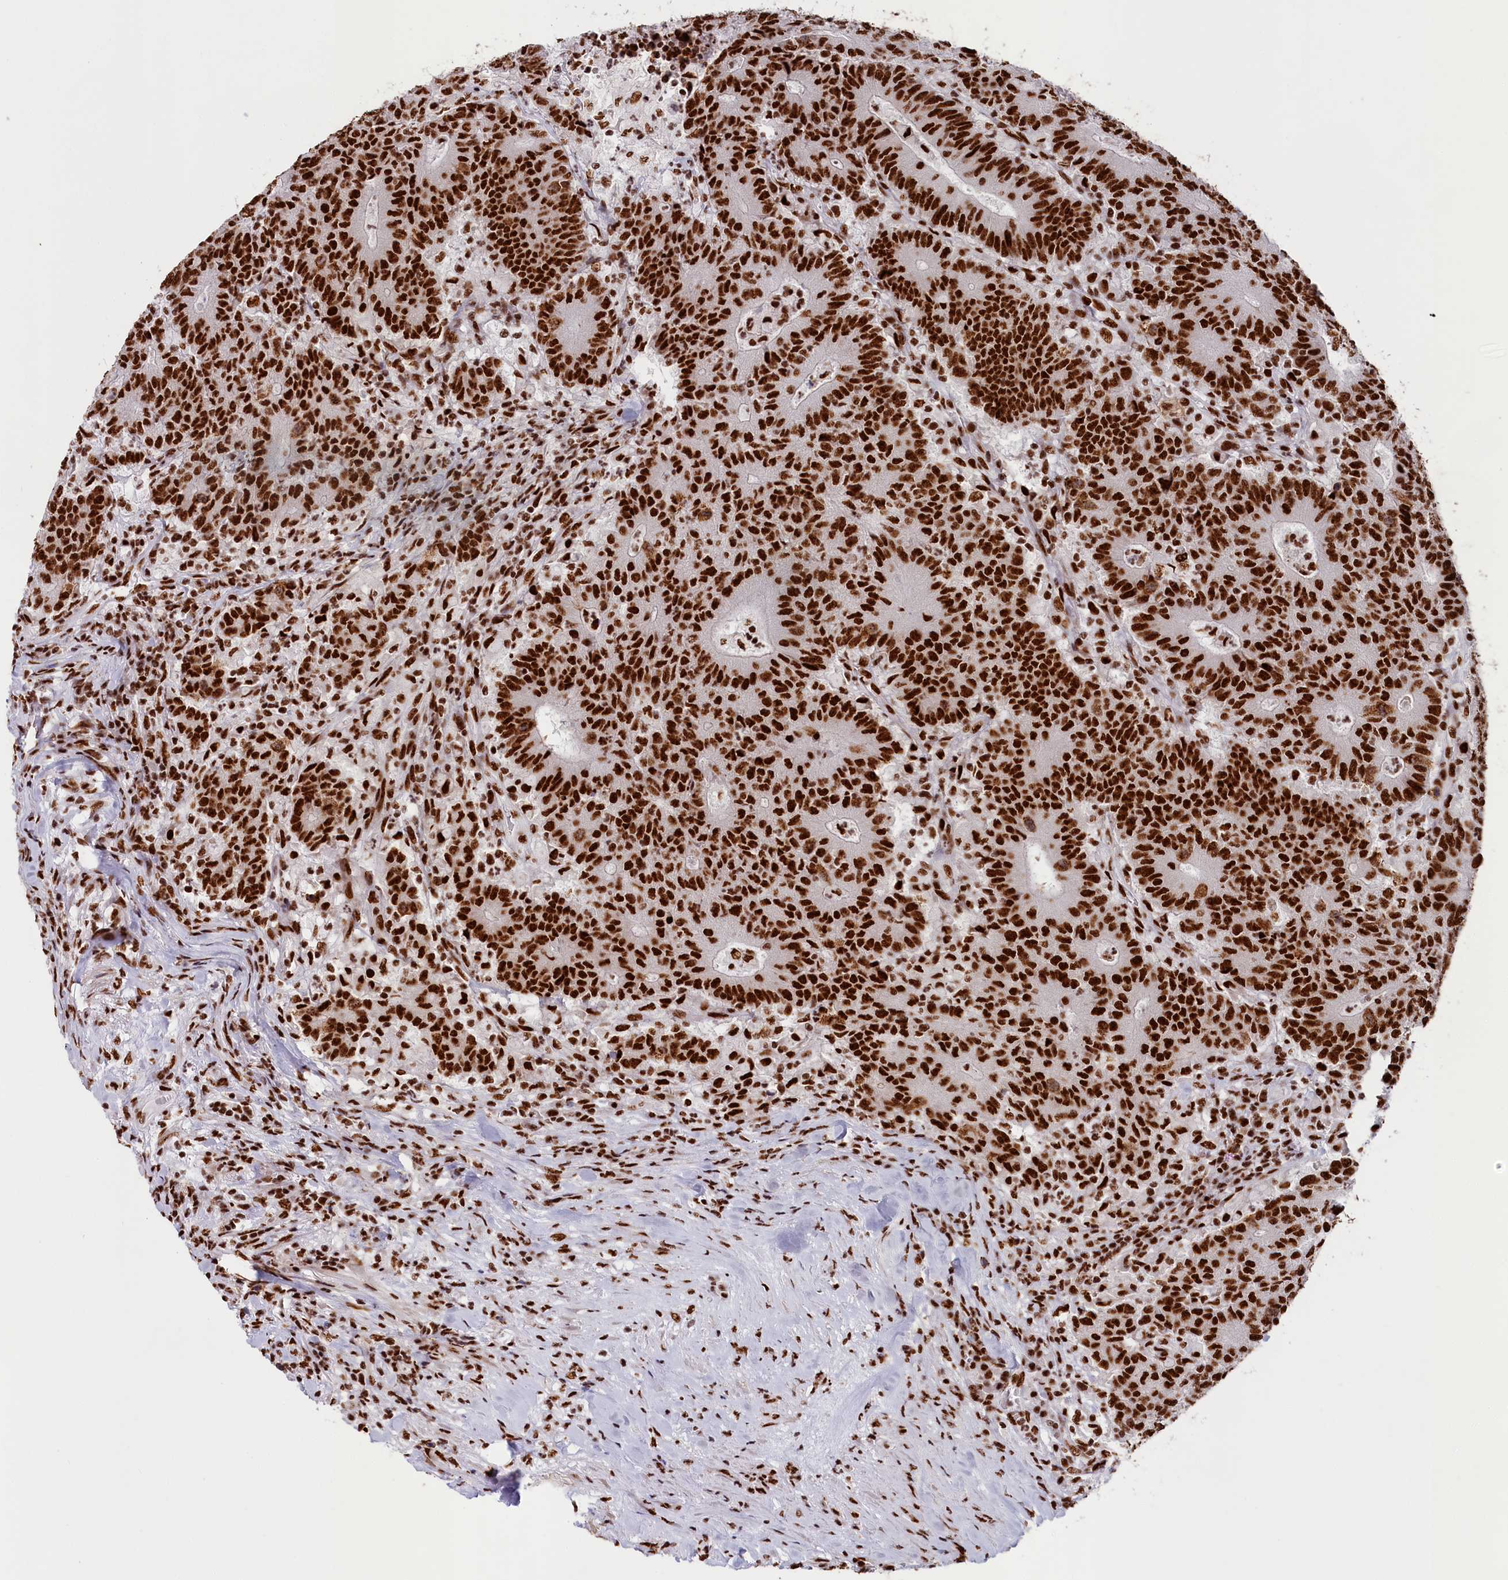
{"staining": {"intensity": "strong", "quantity": ">75%", "location": "nuclear"}, "tissue": "colorectal cancer", "cell_type": "Tumor cells", "image_type": "cancer", "snomed": [{"axis": "morphology", "description": "Adenocarcinoma, NOS"}, {"axis": "topography", "description": "Colon"}], "caption": "This is a histology image of IHC staining of colorectal adenocarcinoma, which shows strong expression in the nuclear of tumor cells.", "gene": "SNRNP70", "patient": {"sex": "female", "age": 75}}